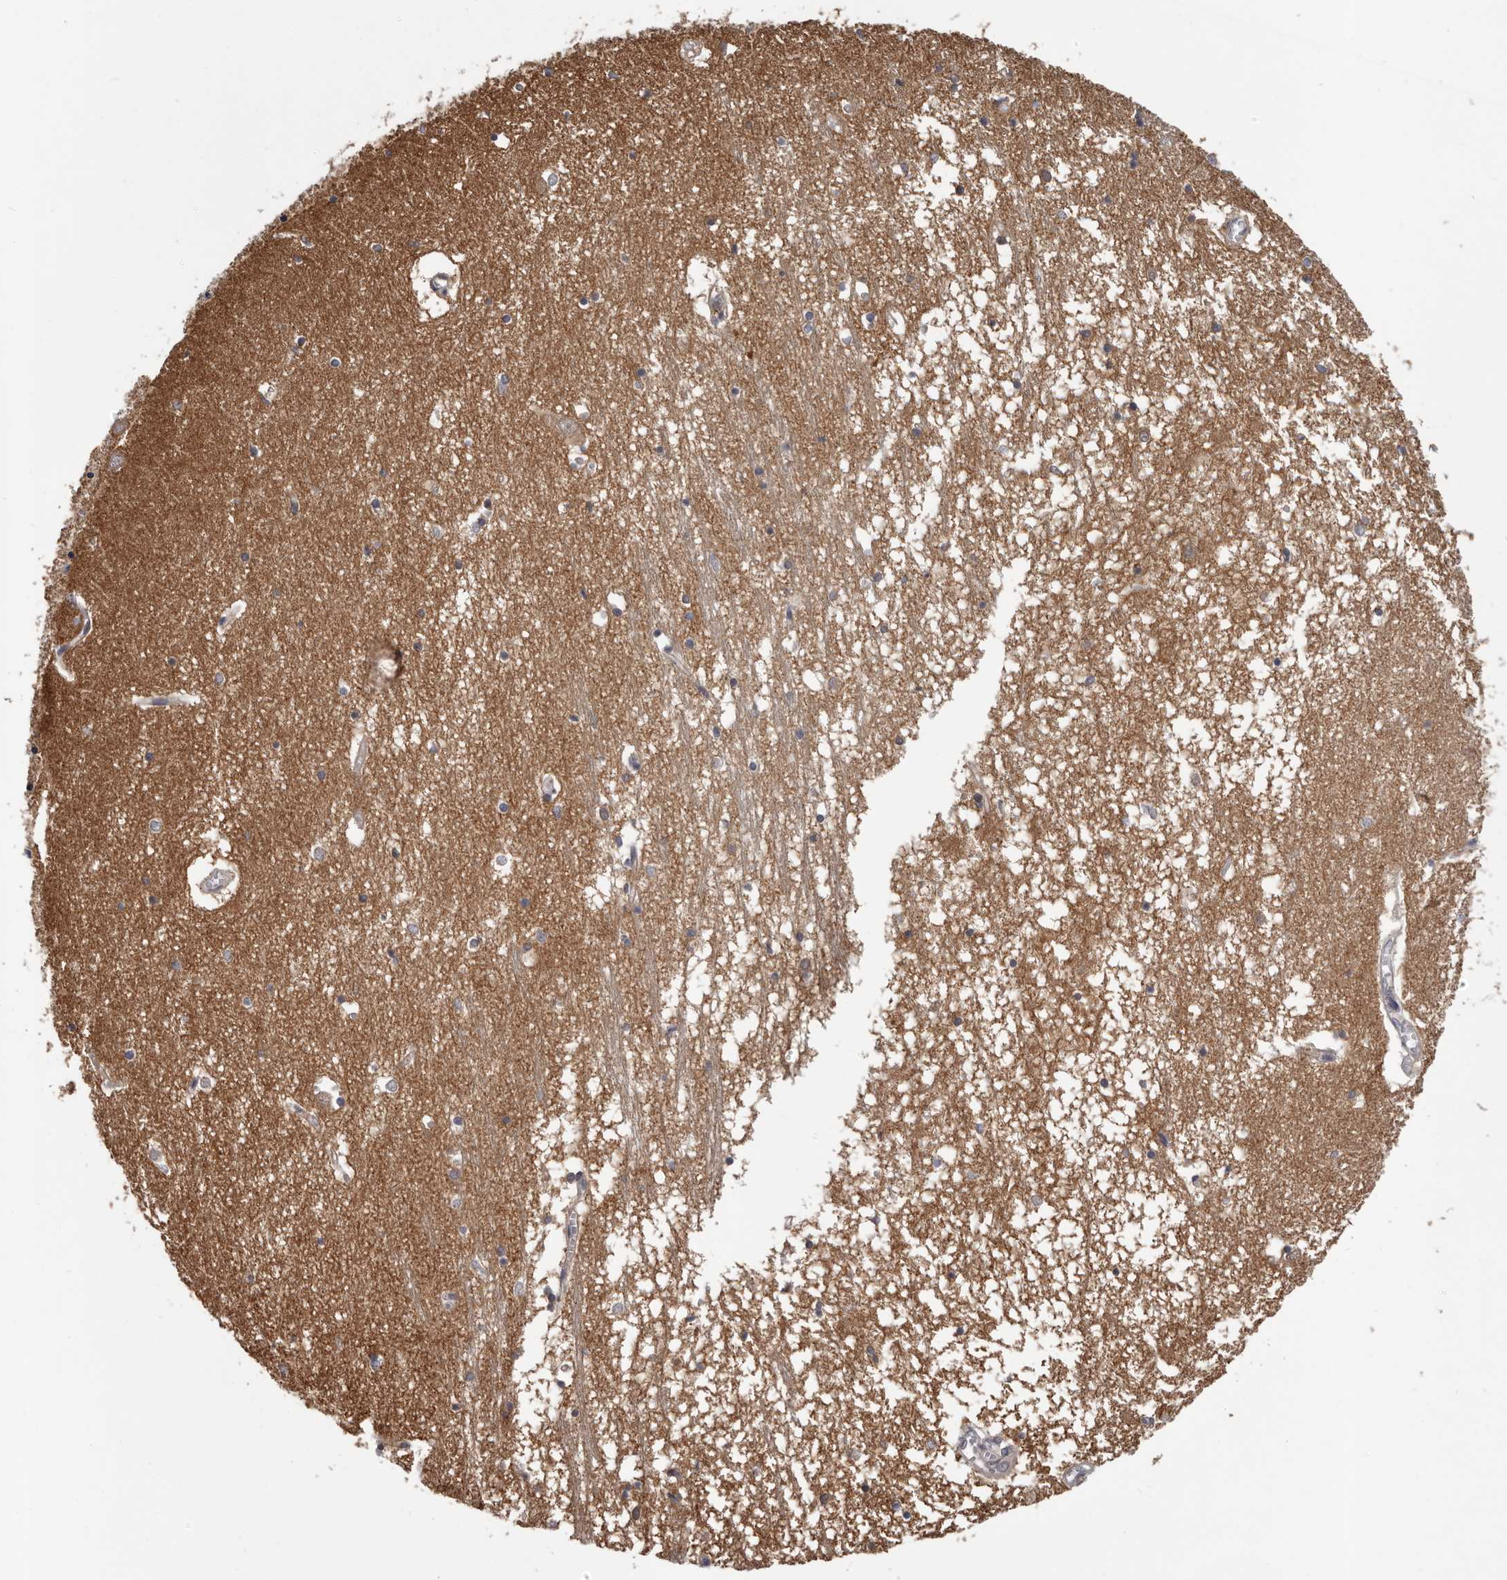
{"staining": {"intensity": "weak", "quantity": "<25%", "location": "cytoplasmic/membranous"}, "tissue": "hippocampus", "cell_type": "Glial cells", "image_type": "normal", "snomed": [{"axis": "morphology", "description": "Normal tissue, NOS"}, {"axis": "topography", "description": "Hippocampus"}], "caption": "A high-resolution micrograph shows immunohistochemistry (IHC) staining of unremarkable hippocampus, which displays no significant positivity in glial cells.", "gene": "MED8", "patient": {"sex": "male", "age": 70}}